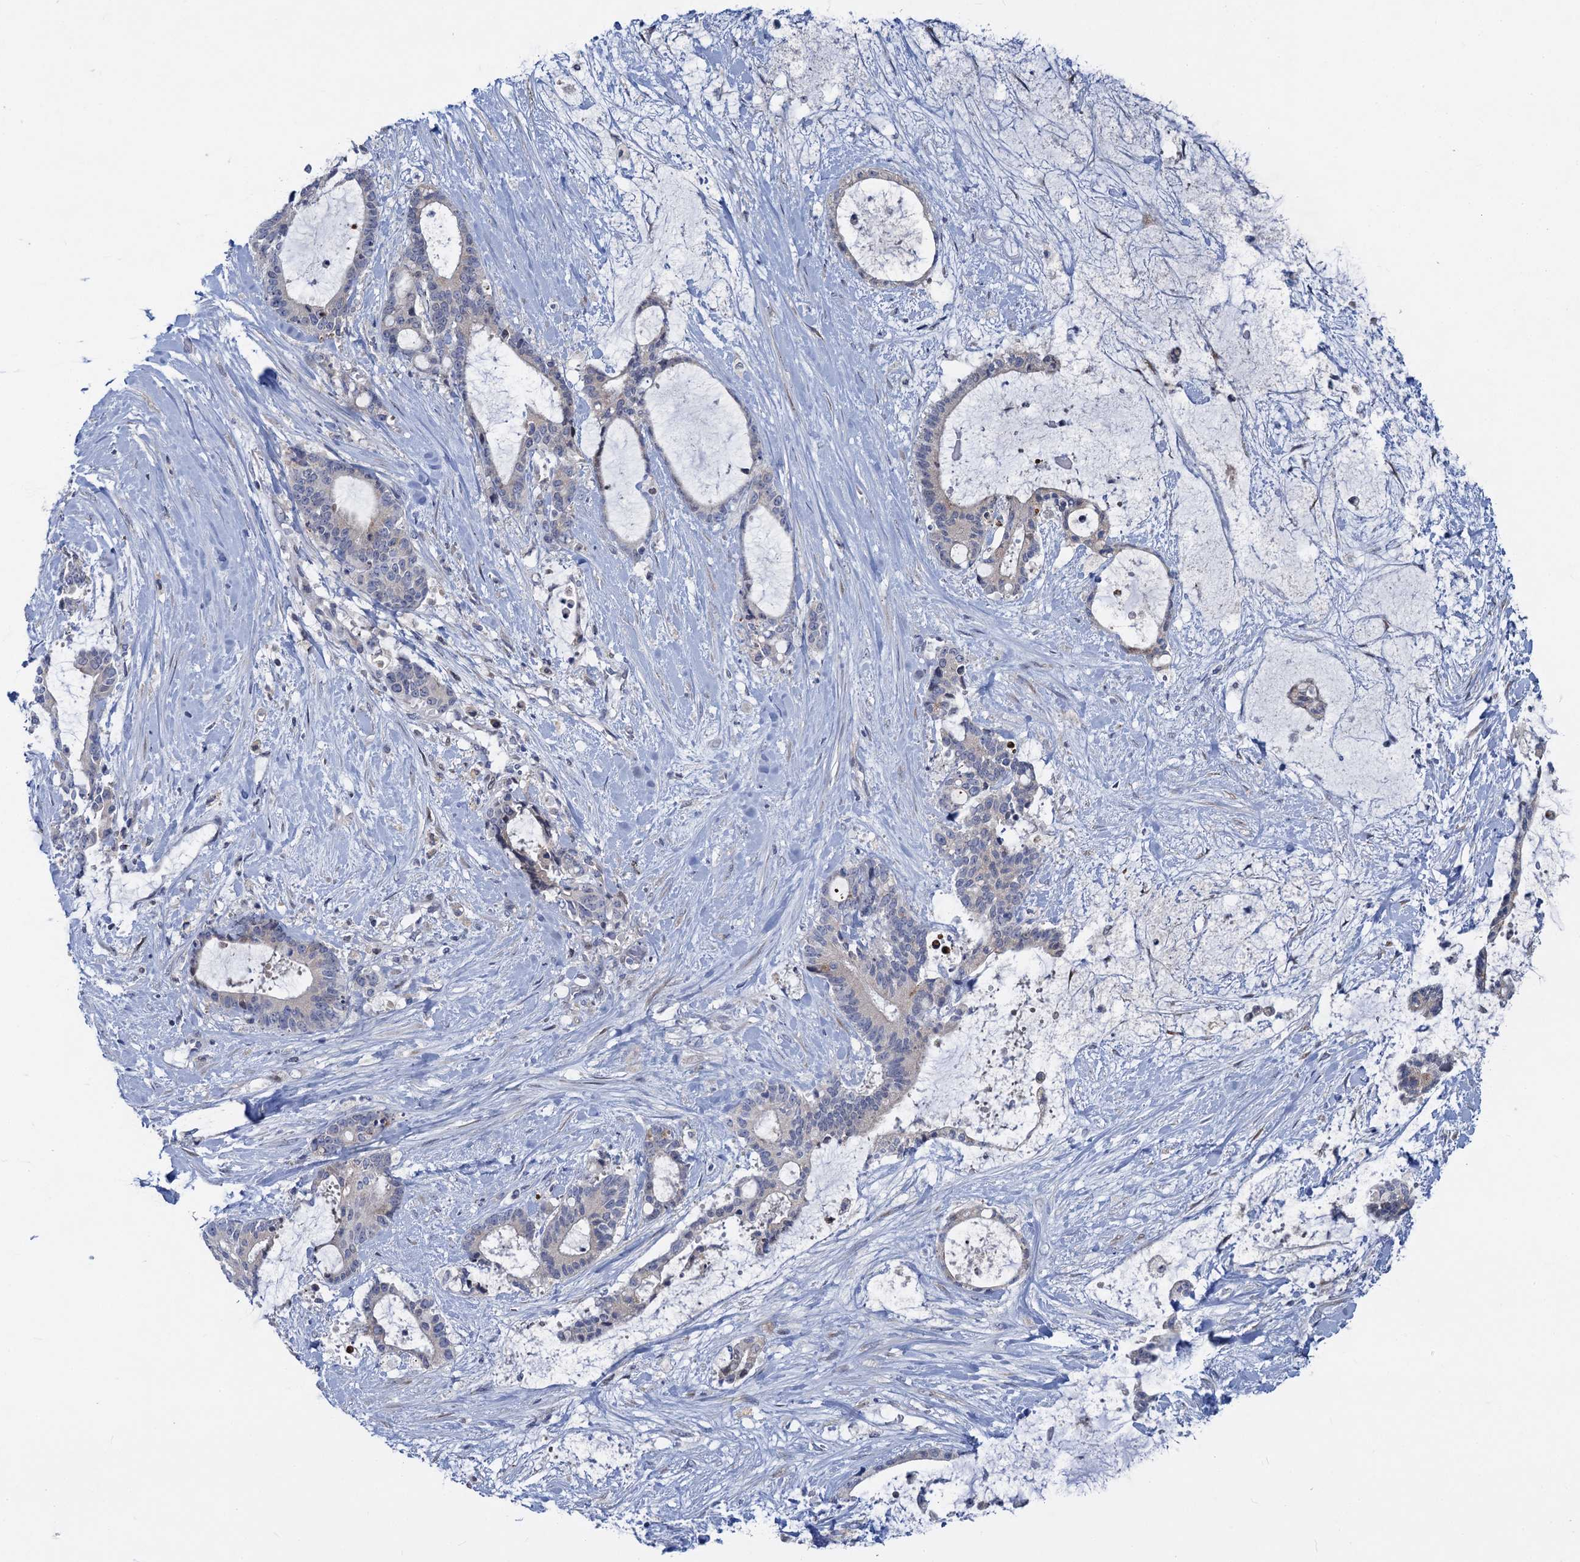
{"staining": {"intensity": "negative", "quantity": "none", "location": "none"}, "tissue": "liver cancer", "cell_type": "Tumor cells", "image_type": "cancer", "snomed": [{"axis": "morphology", "description": "Normal tissue, NOS"}, {"axis": "morphology", "description": "Cholangiocarcinoma"}, {"axis": "topography", "description": "Liver"}, {"axis": "topography", "description": "Peripheral nerve tissue"}], "caption": "Tumor cells show no significant staining in liver cholangiocarcinoma. The staining was performed using DAB (3,3'-diaminobenzidine) to visualize the protein expression in brown, while the nuclei were stained in blue with hematoxylin (Magnification: 20x).", "gene": "QPCTL", "patient": {"sex": "female", "age": 73}}